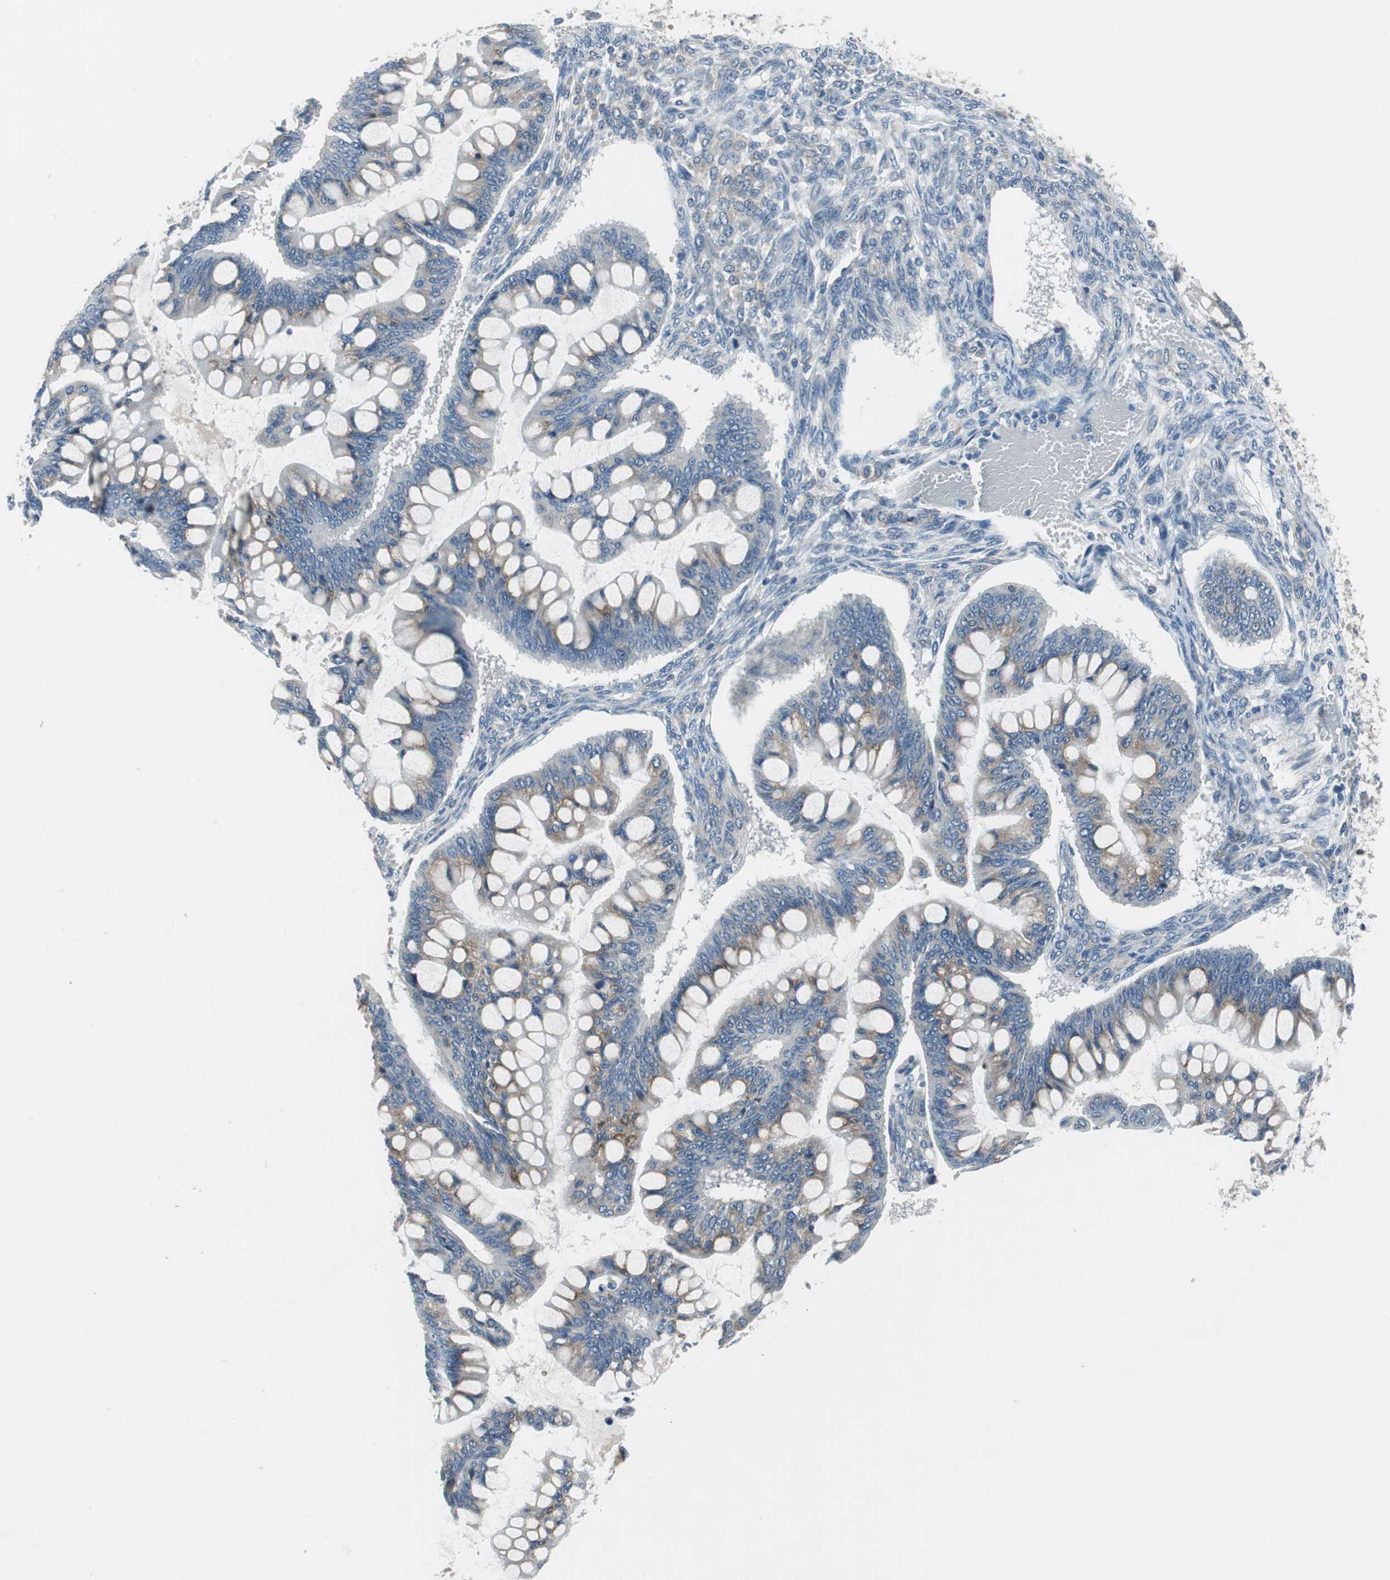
{"staining": {"intensity": "weak", "quantity": ">75%", "location": "cytoplasmic/membranous"}, "tissue": "ovarian cancer", "cell_type": "Tumor cells", "image_type": "cancer", "snomed": [{"axis": "morphology", "description": "Cystadenocarcinoma, mucinous, NOS"}, {"axis": "topography", "description": "Ovary"}], "caption": "A micrograph of human ovarian cancer (mucinous cystadenocarcinoma) stained for a protein reveals weak cytoplasmic/membranous brown staining in tumor cells. (Stains: DAB (3,3'-diaminobenzidine) in brown, nuclei in blue, Microscopy: brightfield microscopy at high magnification).", "gene": "PLAA", "patient": {"sex": "female", "age": 73}}